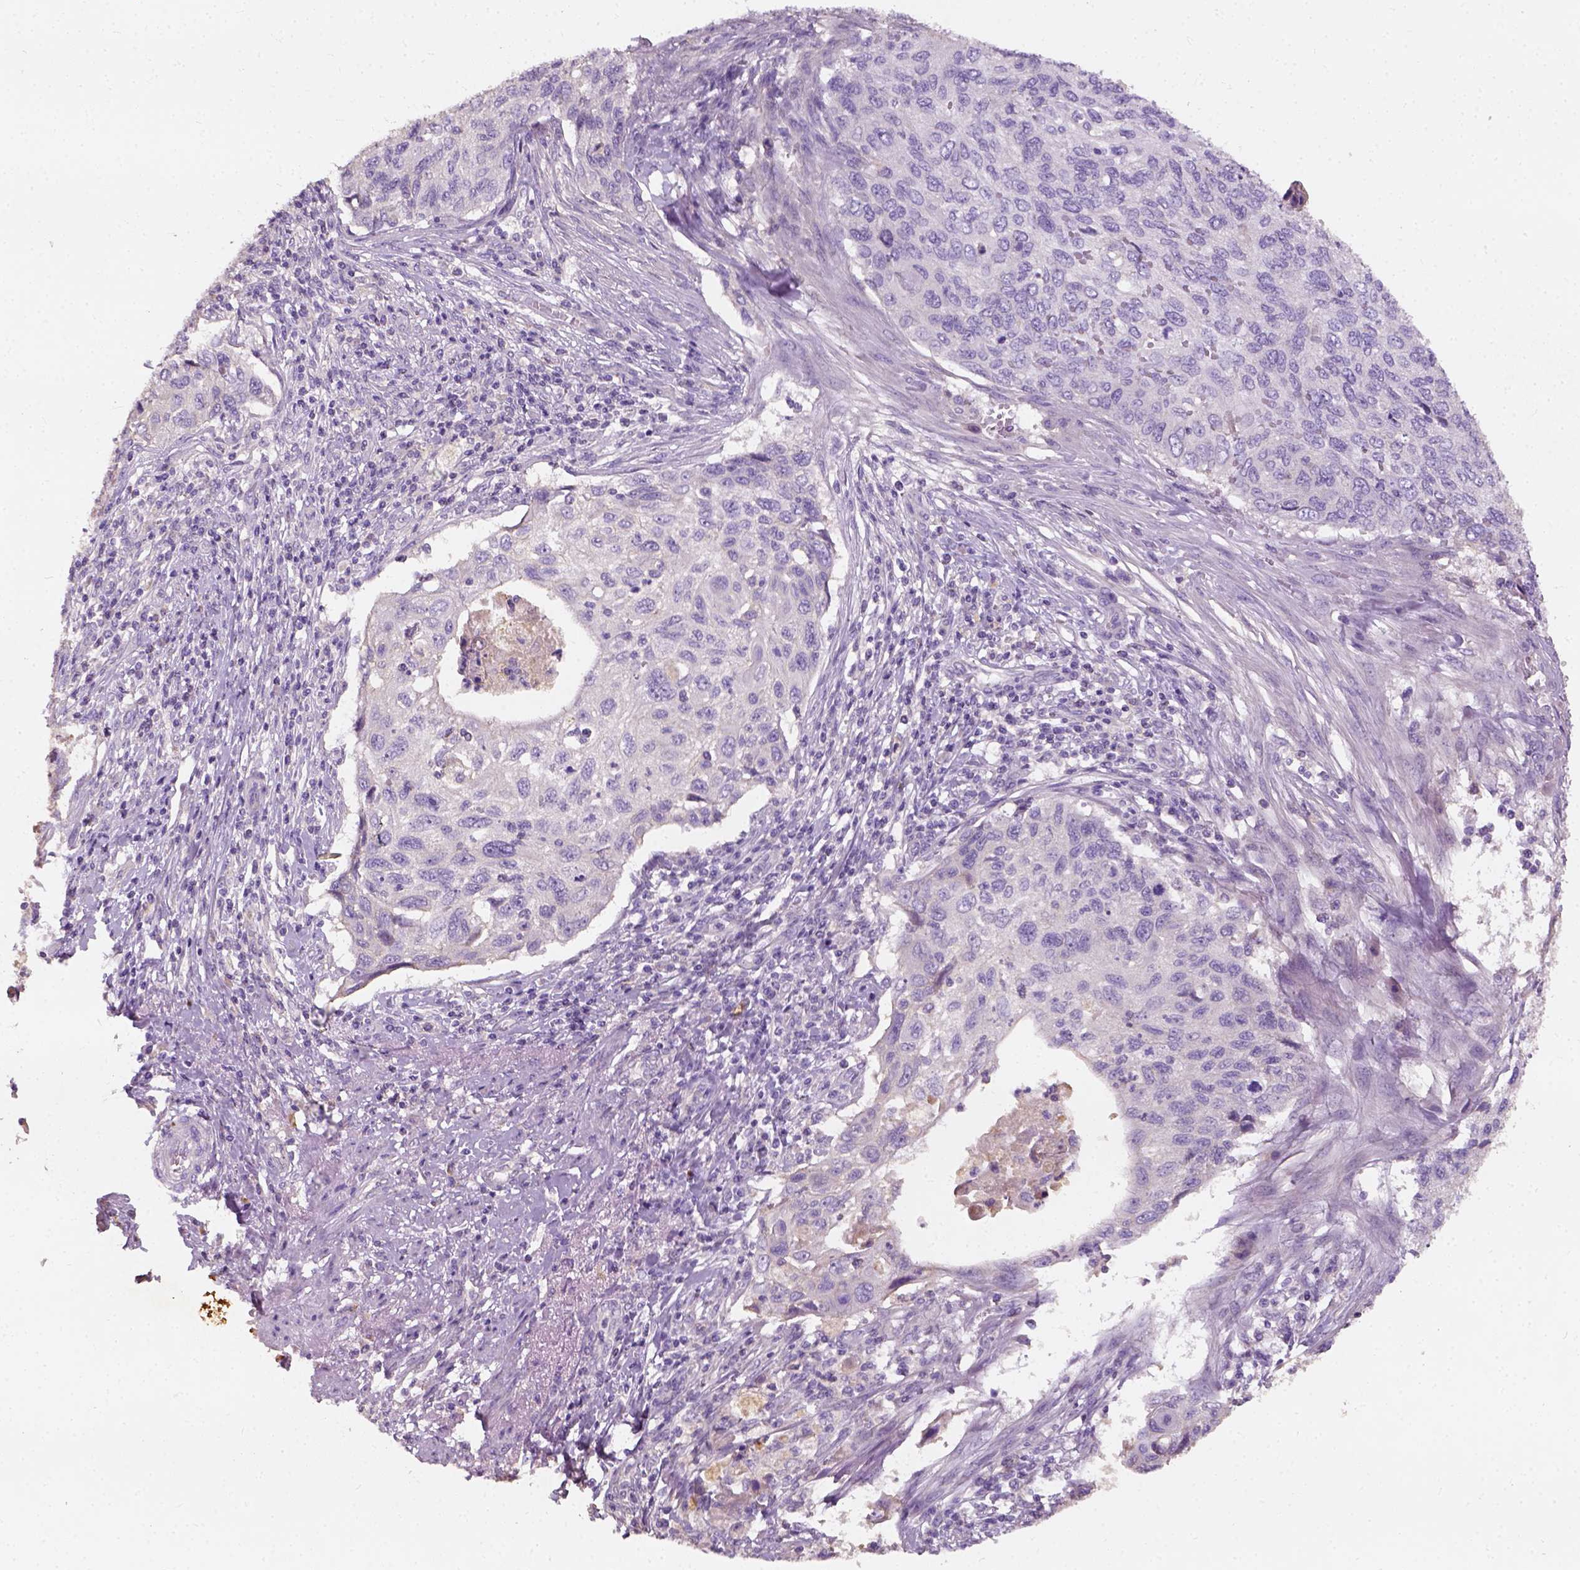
{"staining": {"intensity": "negative", "quantity": "none", "location": "none"}, "tissue": "cervical cancer", "cell_type": "Tumor cells", "image_type": "cancer", "snomed": [{"axis": "morphology", "description": "Squamous cell carcinoma, NOS"}, {"axis": "topography", "description": "Cervix"}], "caption": "There is no significant expression in tumor cells of cervical cancer (squamous cell carcinoma). The staining was performed using DAB to visualize the protein expression in brown, while the nuclei were stained in blue with hematoxylin (Magnification: 20x).", "gene": "DHCR24", "patient": {"sex": "female", "age": 70}}